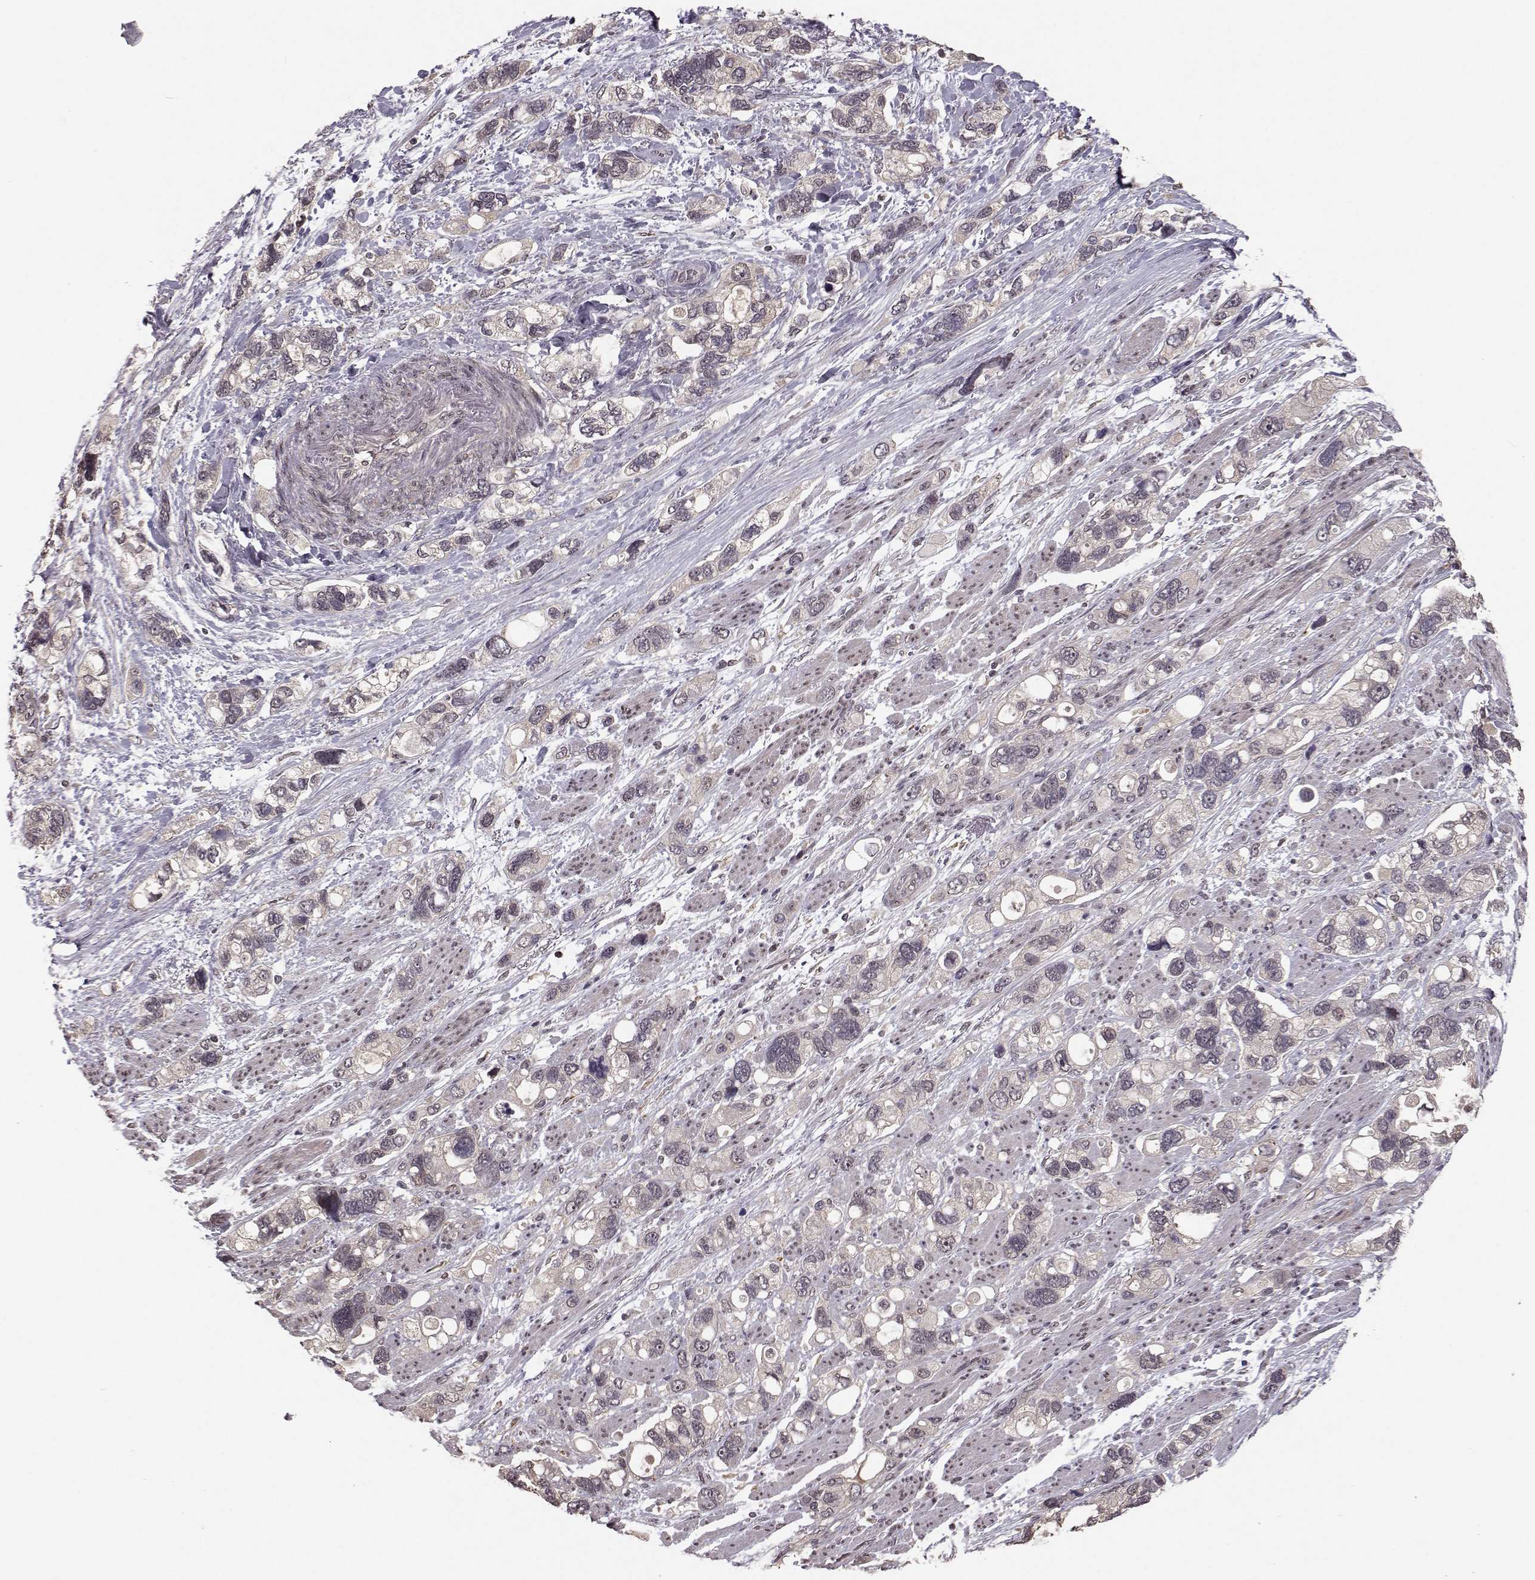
{"staining": {"intensity": "negative", "quantity": "none", "location": "none"}, "tissue": "stomach cancer", "cell_type": "Tumor cells", "image_type": "cancer", "snomed": [{"axis": "morphology", "description": "Adenocarcinoma, NOS"}, {"axis": "topography", "description": "Stomach, upper"}], "caption": "High power microscopy histopathology image of an immunohistochemistry (IHC) micrograph of adenocarcinoma (stomach), revealing no significant expression in tumor cells.", "gene": "PLEKHG3", "patient": {"sex": "female", "age": 81}}